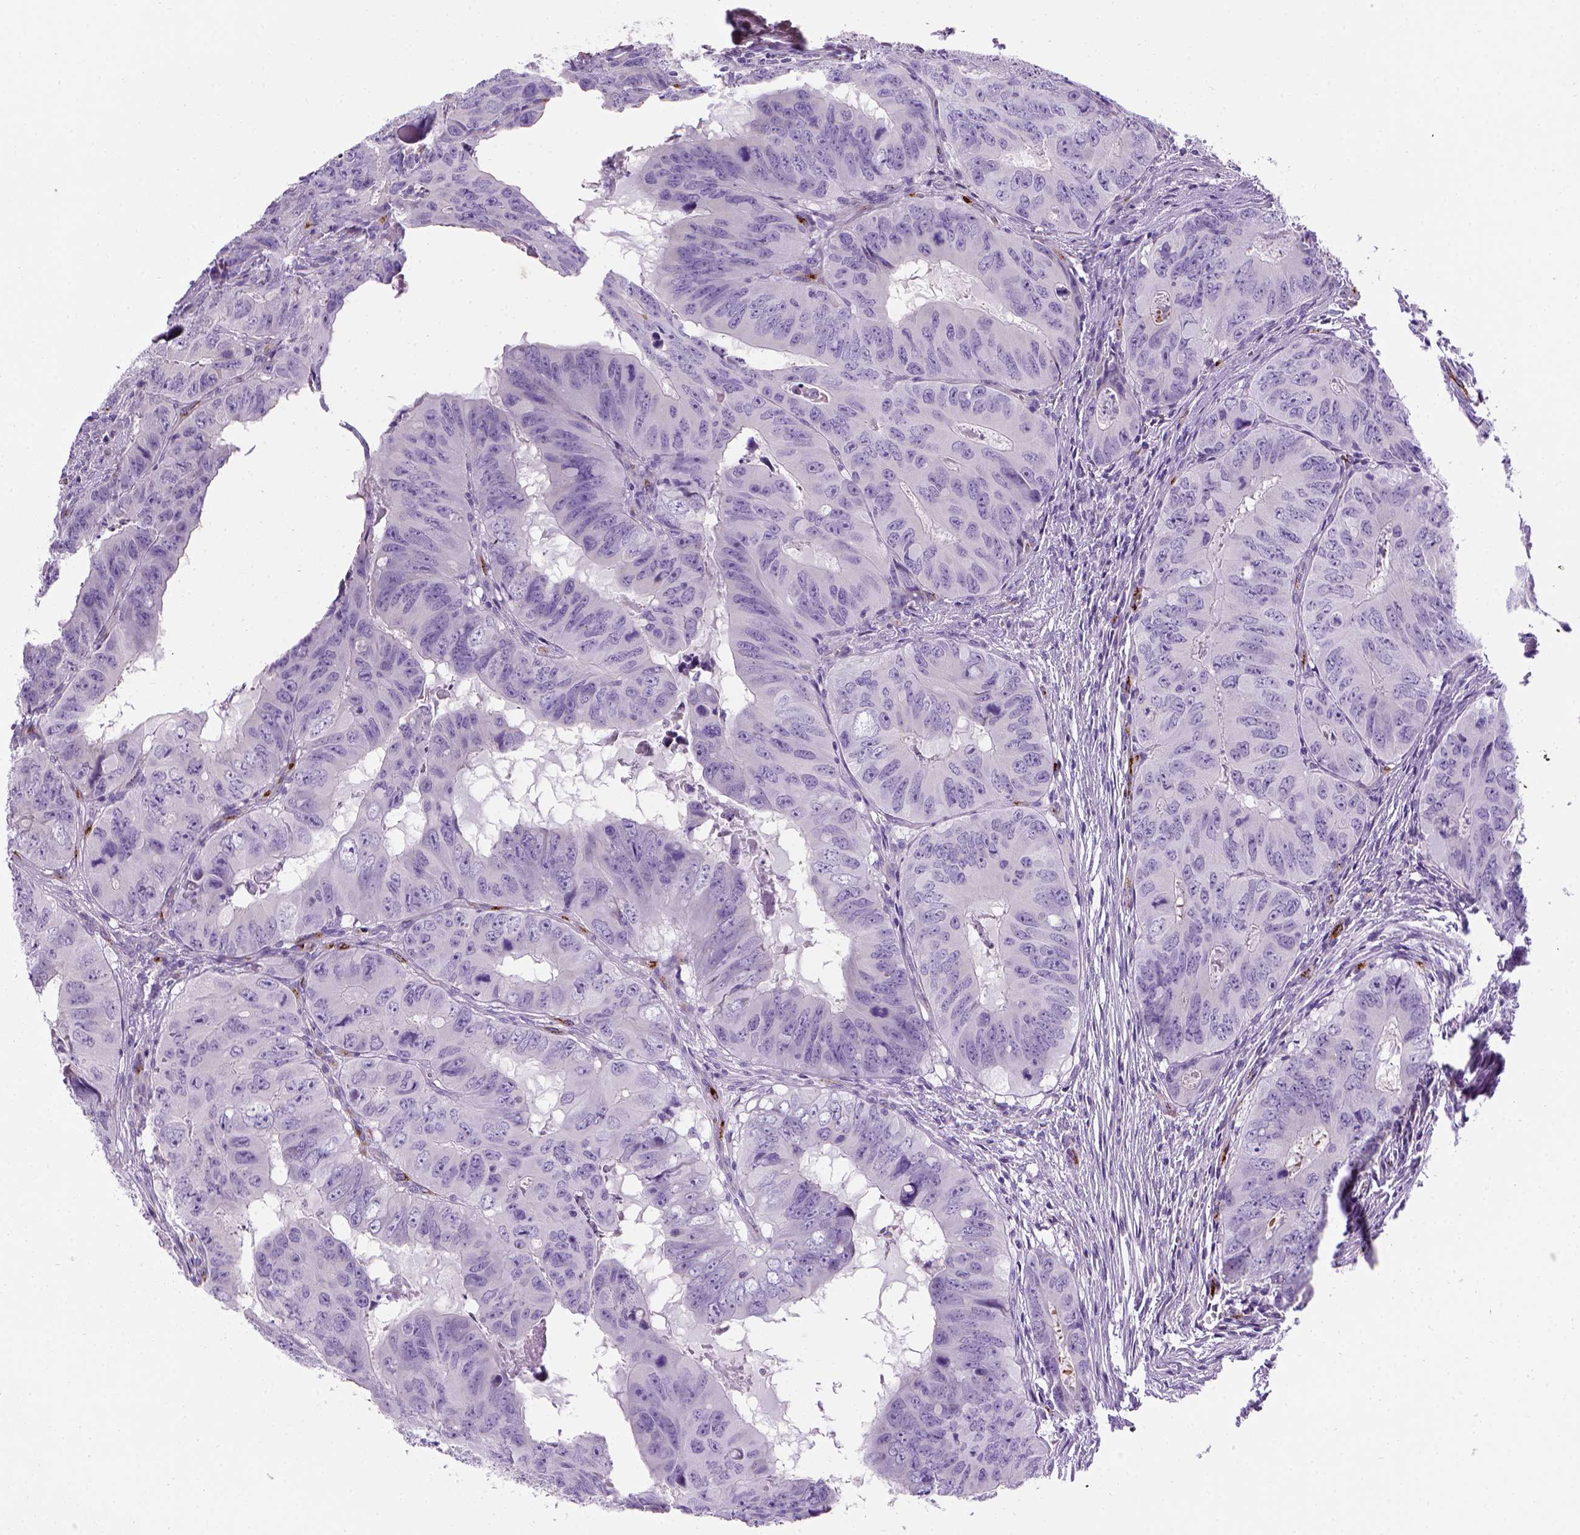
{"staining": {"intensity": "negative", "quantity": "none", "location": "none"}, "tissue": "colorectal cancer", "cell_type": "Tumor cells", "image_type": "cancer", "snomed": [{"axis": "morphology", "description": "Adenocarcinoma, NOS"}, {"axis": "topography", "description": "Colon"}], "caption": "Histopathology image shows no protein positivity in tumor cells of adenocarcinoma (colorectal) tissue.", "gene": "VWF", "patient": {"sex": "male", "age": 79}}